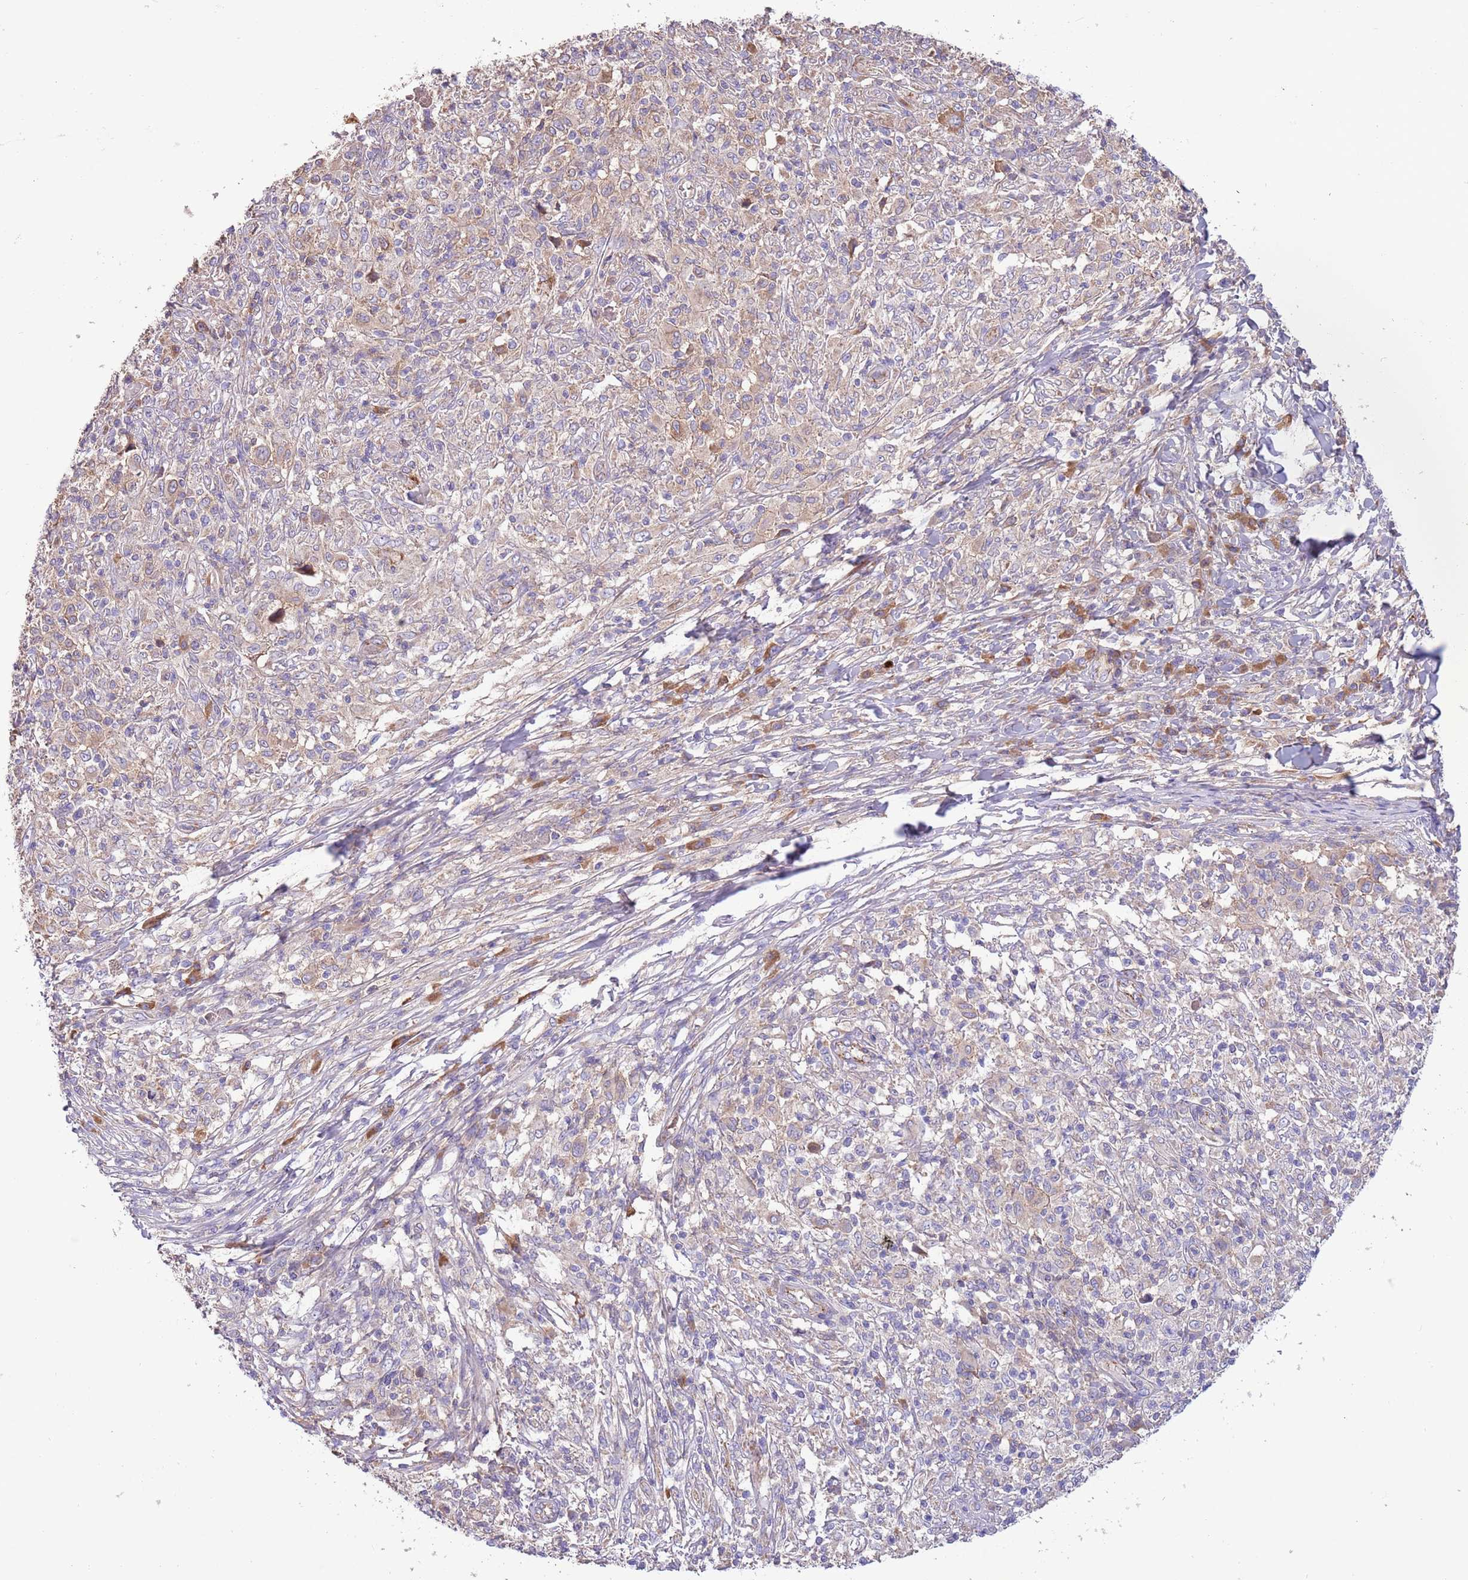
{"staining": {"intensity": "negative", "quantity": "none", "location": "none"}, "tissue": "melanoma", "cell_type": "Tumor cells", "image_type": "cancer", "snomed": [{"axis": "morphology", "description": "Malignant melanoma, NOS"}, {"axis": "topography", "description": "Skin"}], "caption": "IHC photomicrograph of melanoma stained for a protein (brown), which exhibits no positivity in tumor cells.", "gene": "TRMO", "patient": {"sex": "male", "age": 66}}